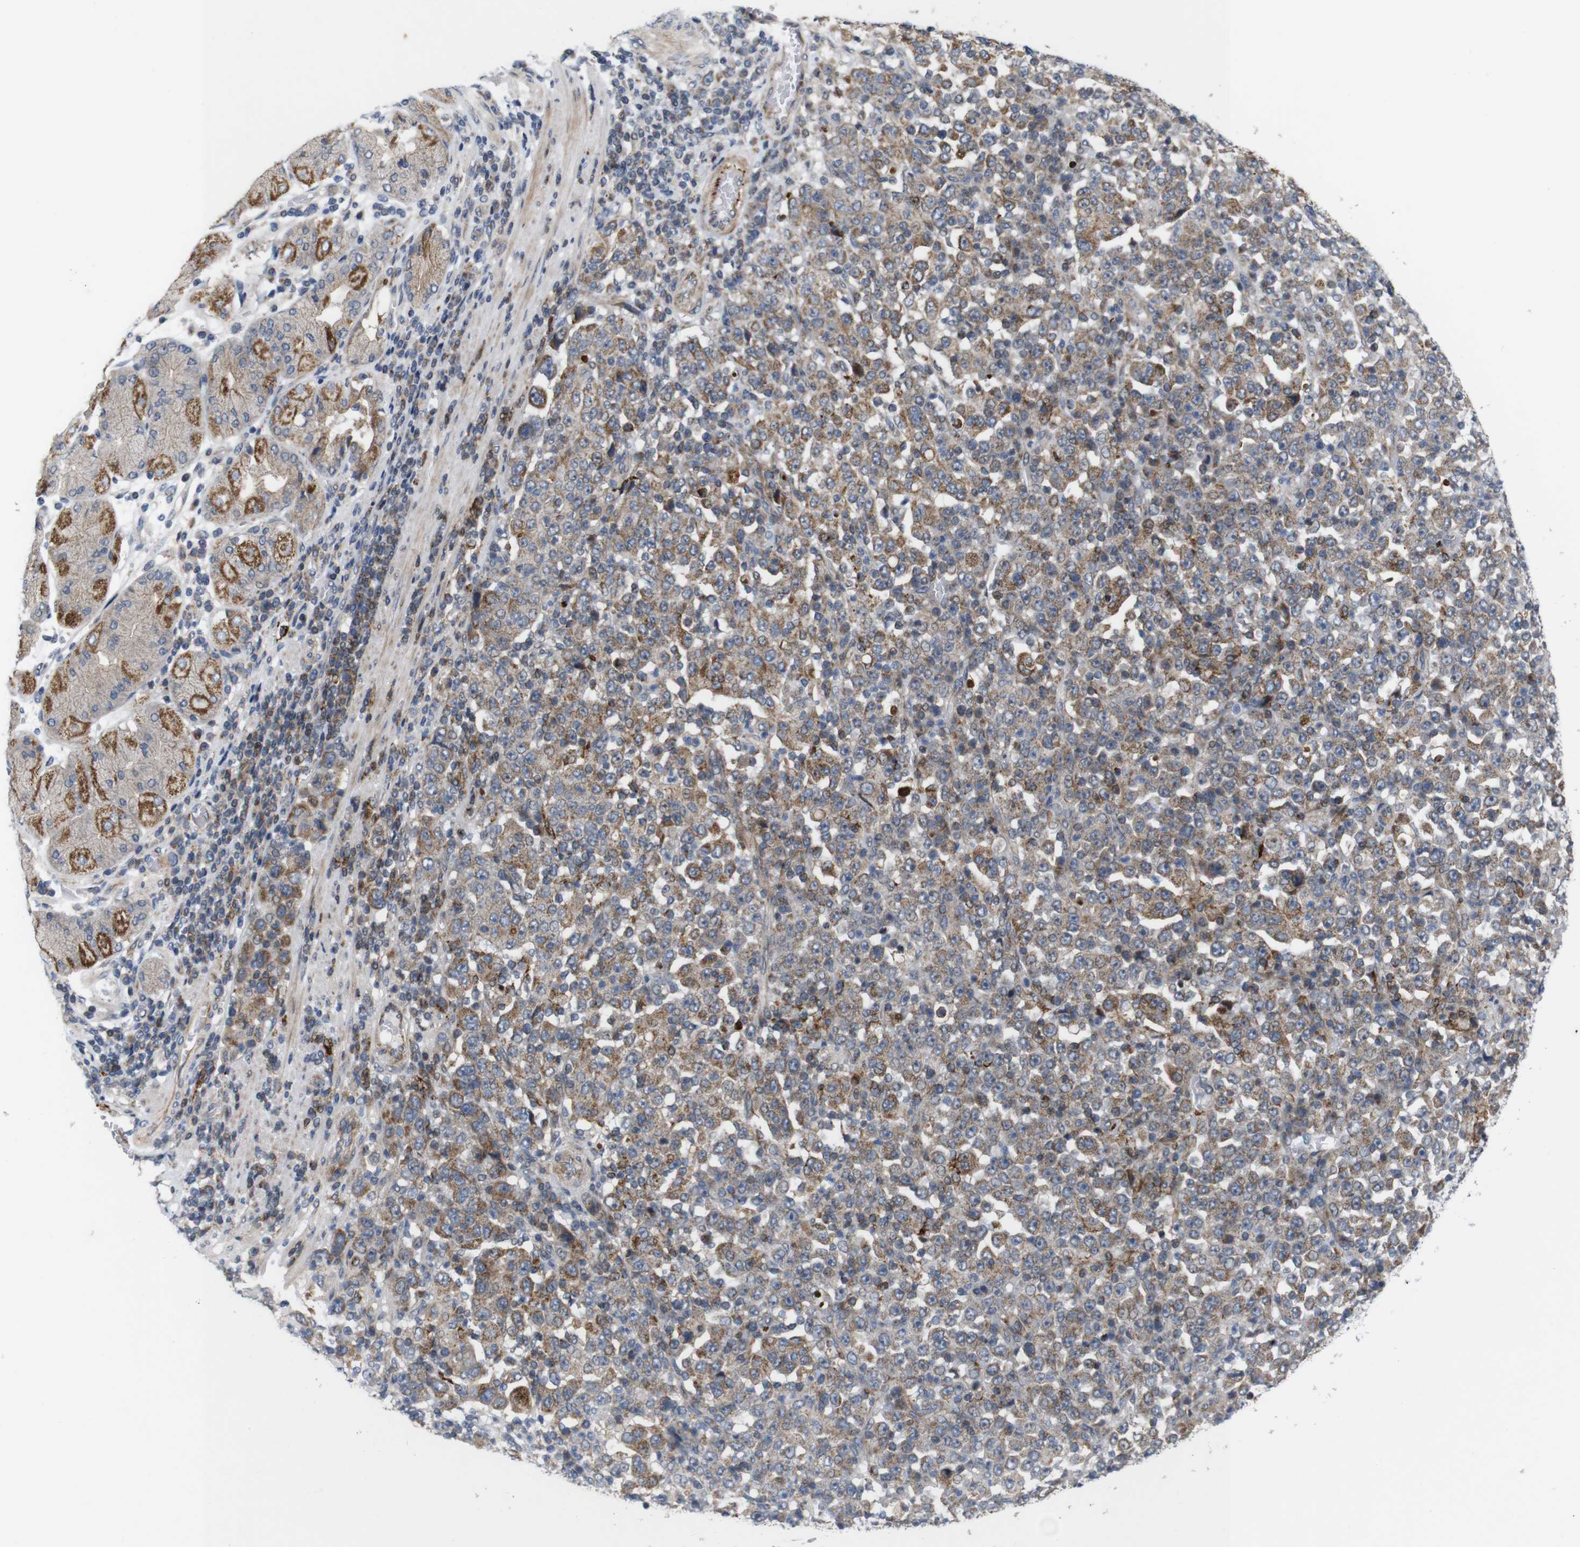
{"staining": {"intensity": "moderate", "quantity": ">75%", "location": "cytoplasmic/membranous"}, "tissue": "stomach cancer", "cell_type": "Tumor cells", "image_type": "cancer", "snomed": [{"axis": "morphology", "description": "Normal tissue, NOS"}, {"axis": "morphology", "description": "Adenocarcinoma, NOS"}, {"axis": "topography", "description": "Stomach, upper"}, {"axis": "topography", "description": "Stomach"}], "caption": "Immunohistochemistry (IHC) staining of stomach cancer (adenocarcinoma), which displays medium levels of moderate cytoplasmic/membranous staining in approximately >75% of tumor cells indicating moderate cytoplasmic/membranous protein expression. The staining was performed using DAB (brown) for protein detection and nuclei were counterstained in hematoxylin (blue).", "gene": "ATP7B", "patient": {"sex": "male", "age": 59}}